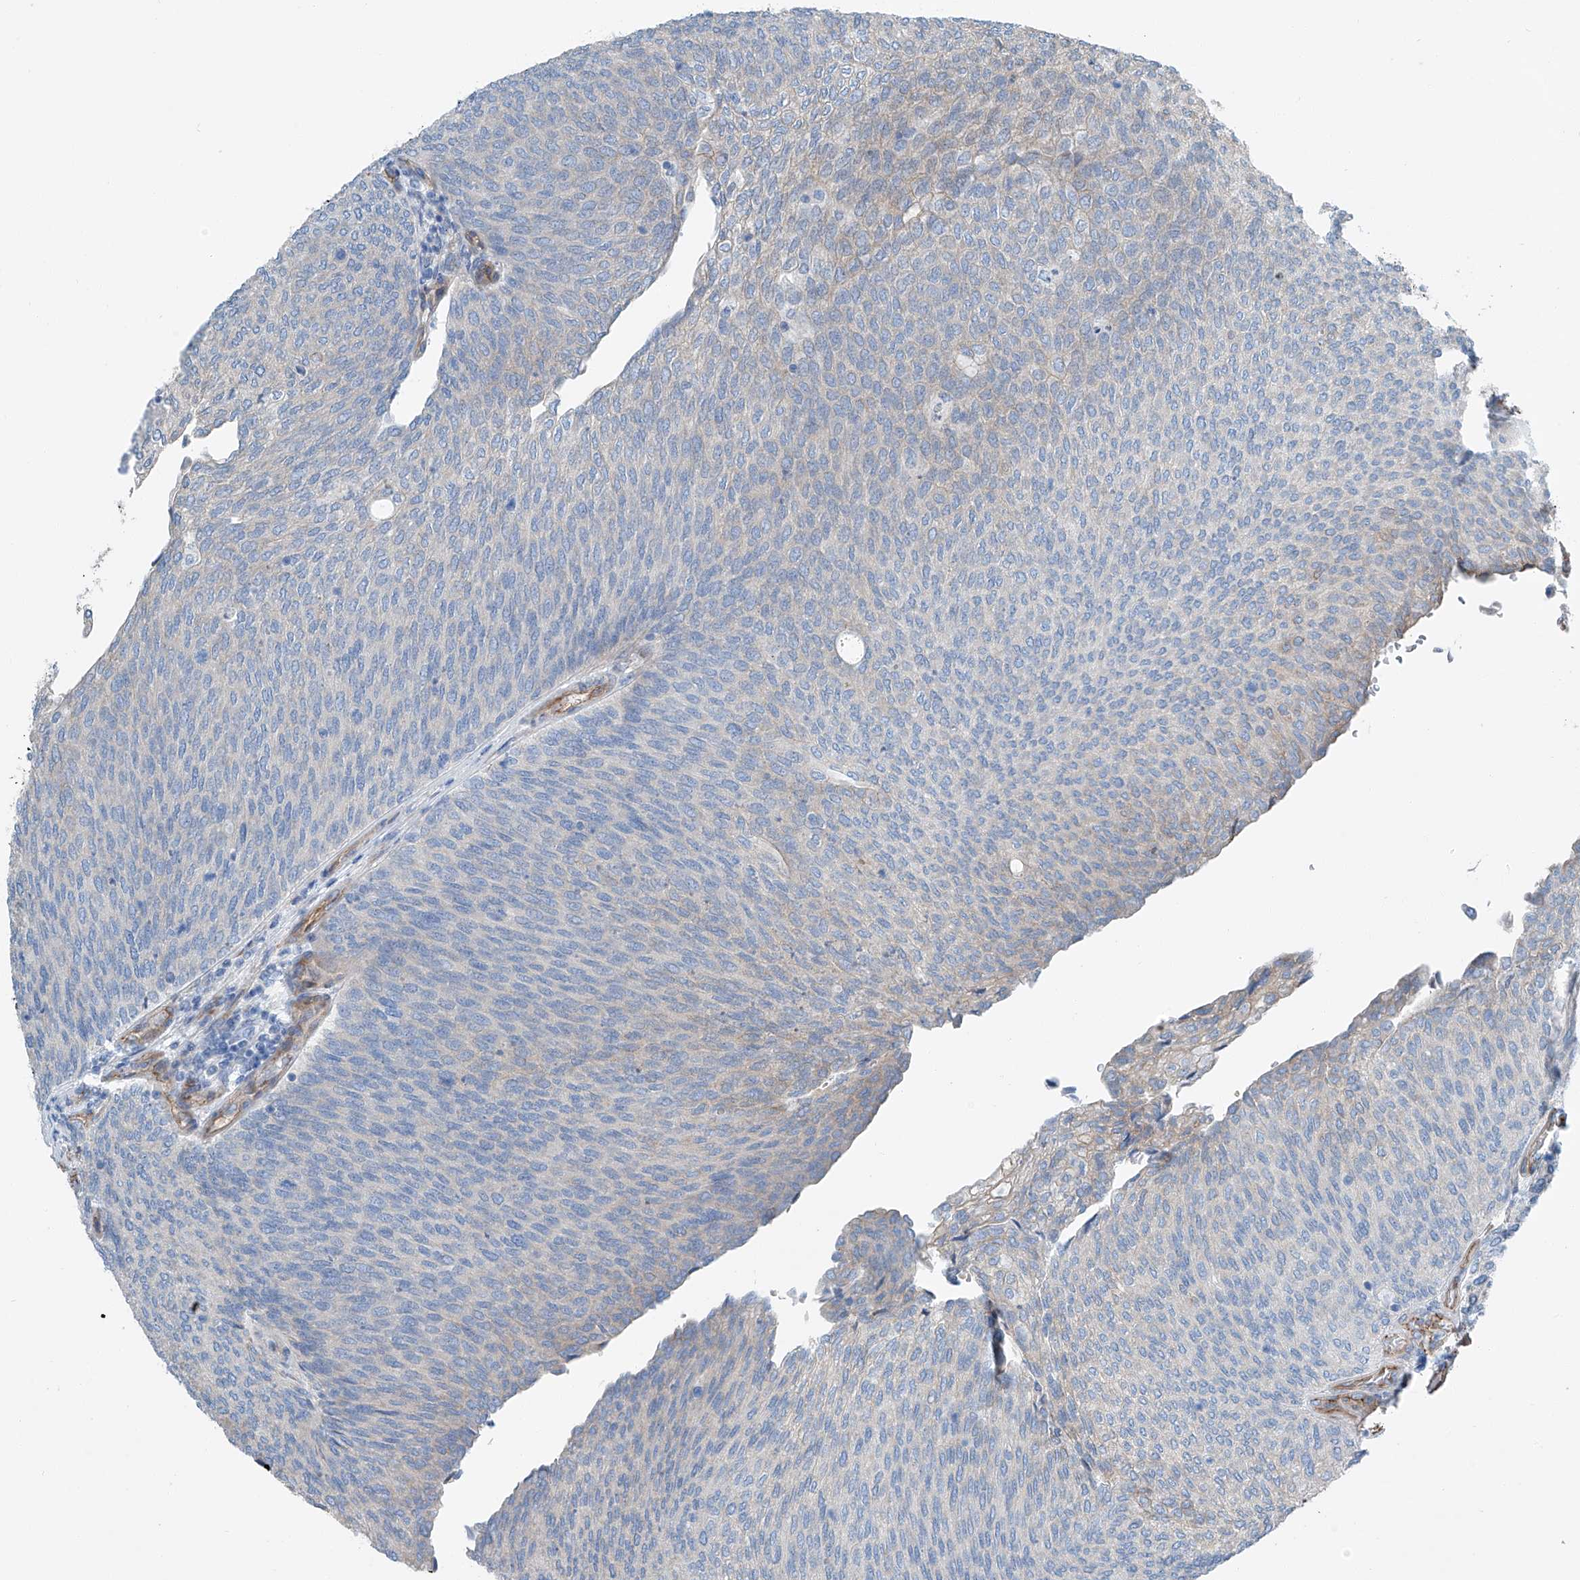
{"staining": {"intensity": "negative", "quantity": "none", "location": "none"}, "tissue": "urothelial cancer", "cell_type": "Tumor cells", "image_type": "cancer", "snomed": [{"axis": "morphology", "description": "Urothelial carcinoma, Low grade"}, {"axis": "topography", "description": "Urinary bladder"}], "caption": "Immunohistochemistry photomicrograph of neoplastic tissue: low-grade urothelial carcinoma stained with DAB (3,3'-diaminobenzidine) displays no significant protein expression in tumor cells. (Immunohistochemistry, brightfield microscopy, high magnification).", "gene": "THEMIS2", "patient": {"sex": "female", "age": 79}}